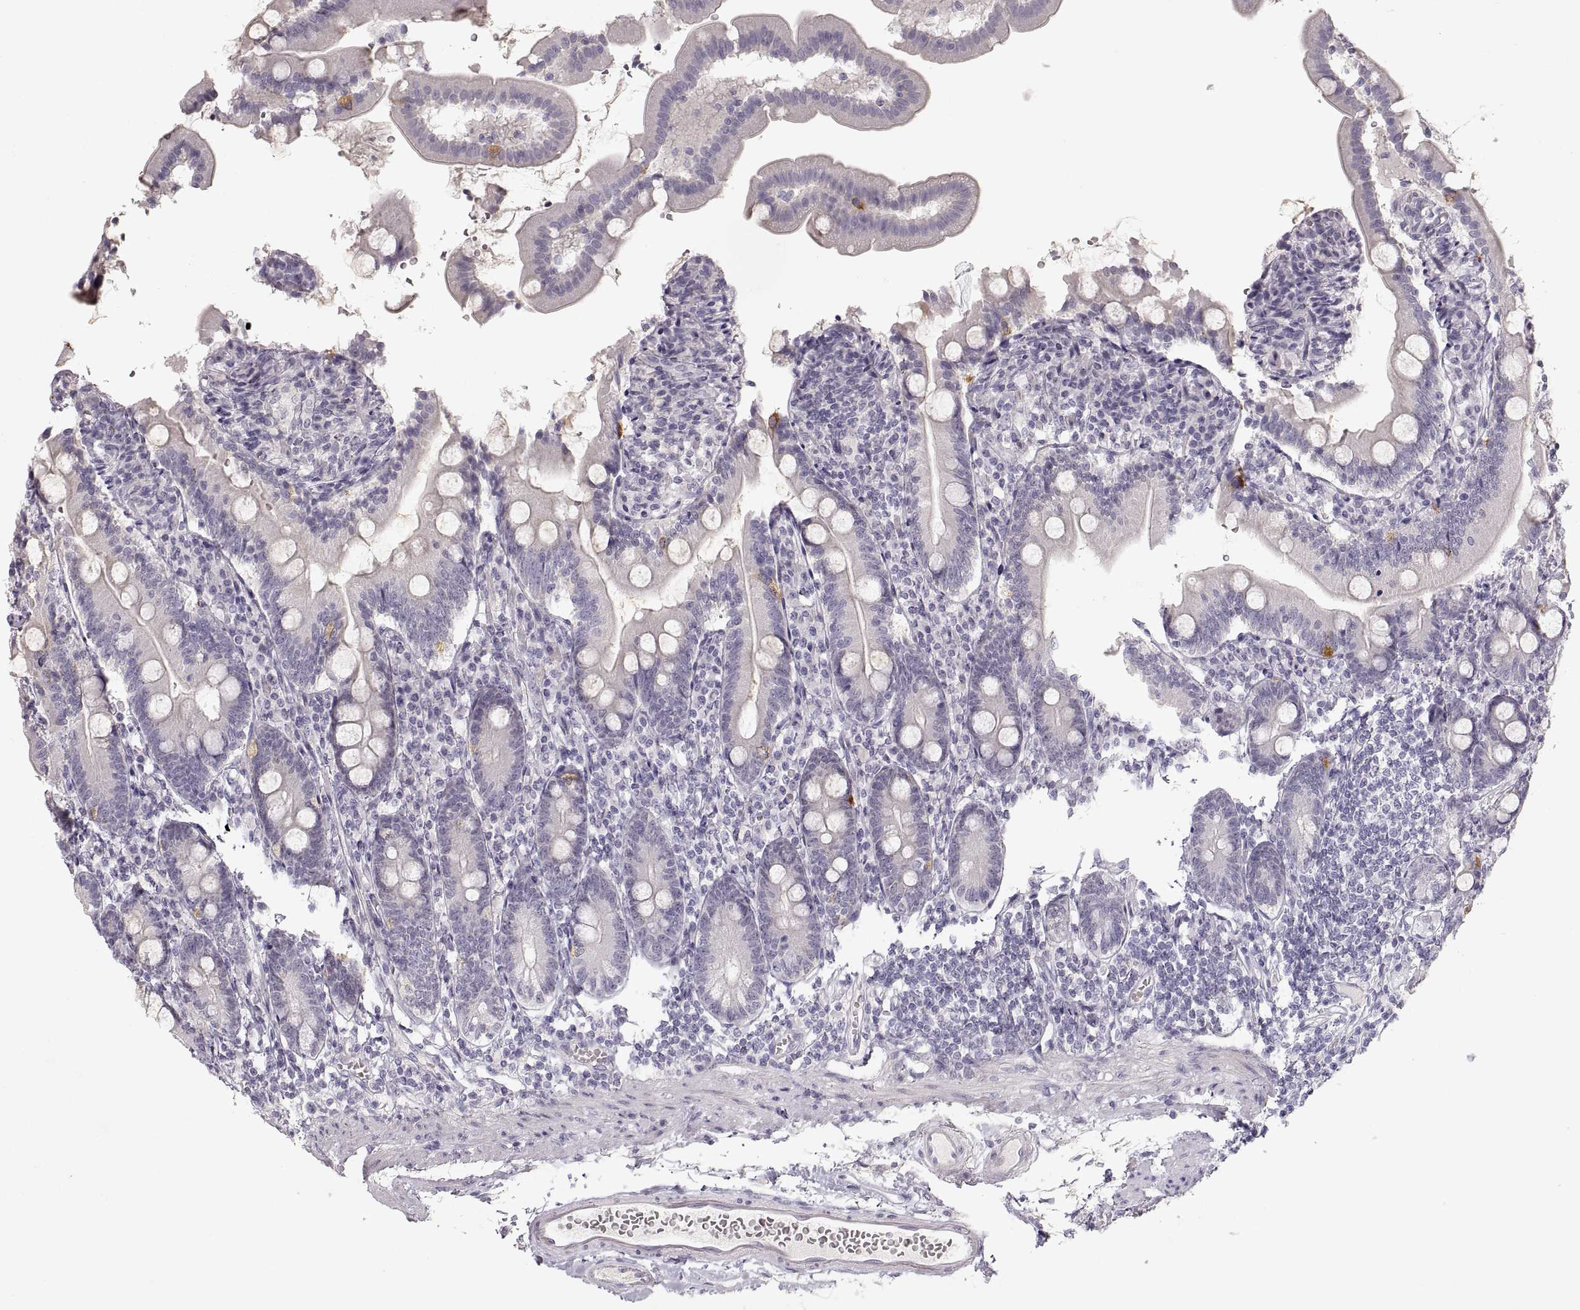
{"staining": {"intensity": "strong", "quantity": "<25%", "location": "cytoplasmic/membranous"}, "tissue": "duodenum", "cell_type": "Glandular cells", "image_type": "normal", "snomed": [{"axis": "morphology", "description": "Normal tissue, NOS"}, {"axis": "topography", "description": "Duodenum"}], "caption": "Strong cytoplasmic/membranous staining is identified in approximately <25% of glandular cells in unremarkable duodenum. The staining was performed using DAB to visualize the protein expression in brown, while the nuclei were stained in blue with hematoxylin (Magnification: 20x).", "gene": "PCSK2", "patient": {"sex": "female", "age": 67}}